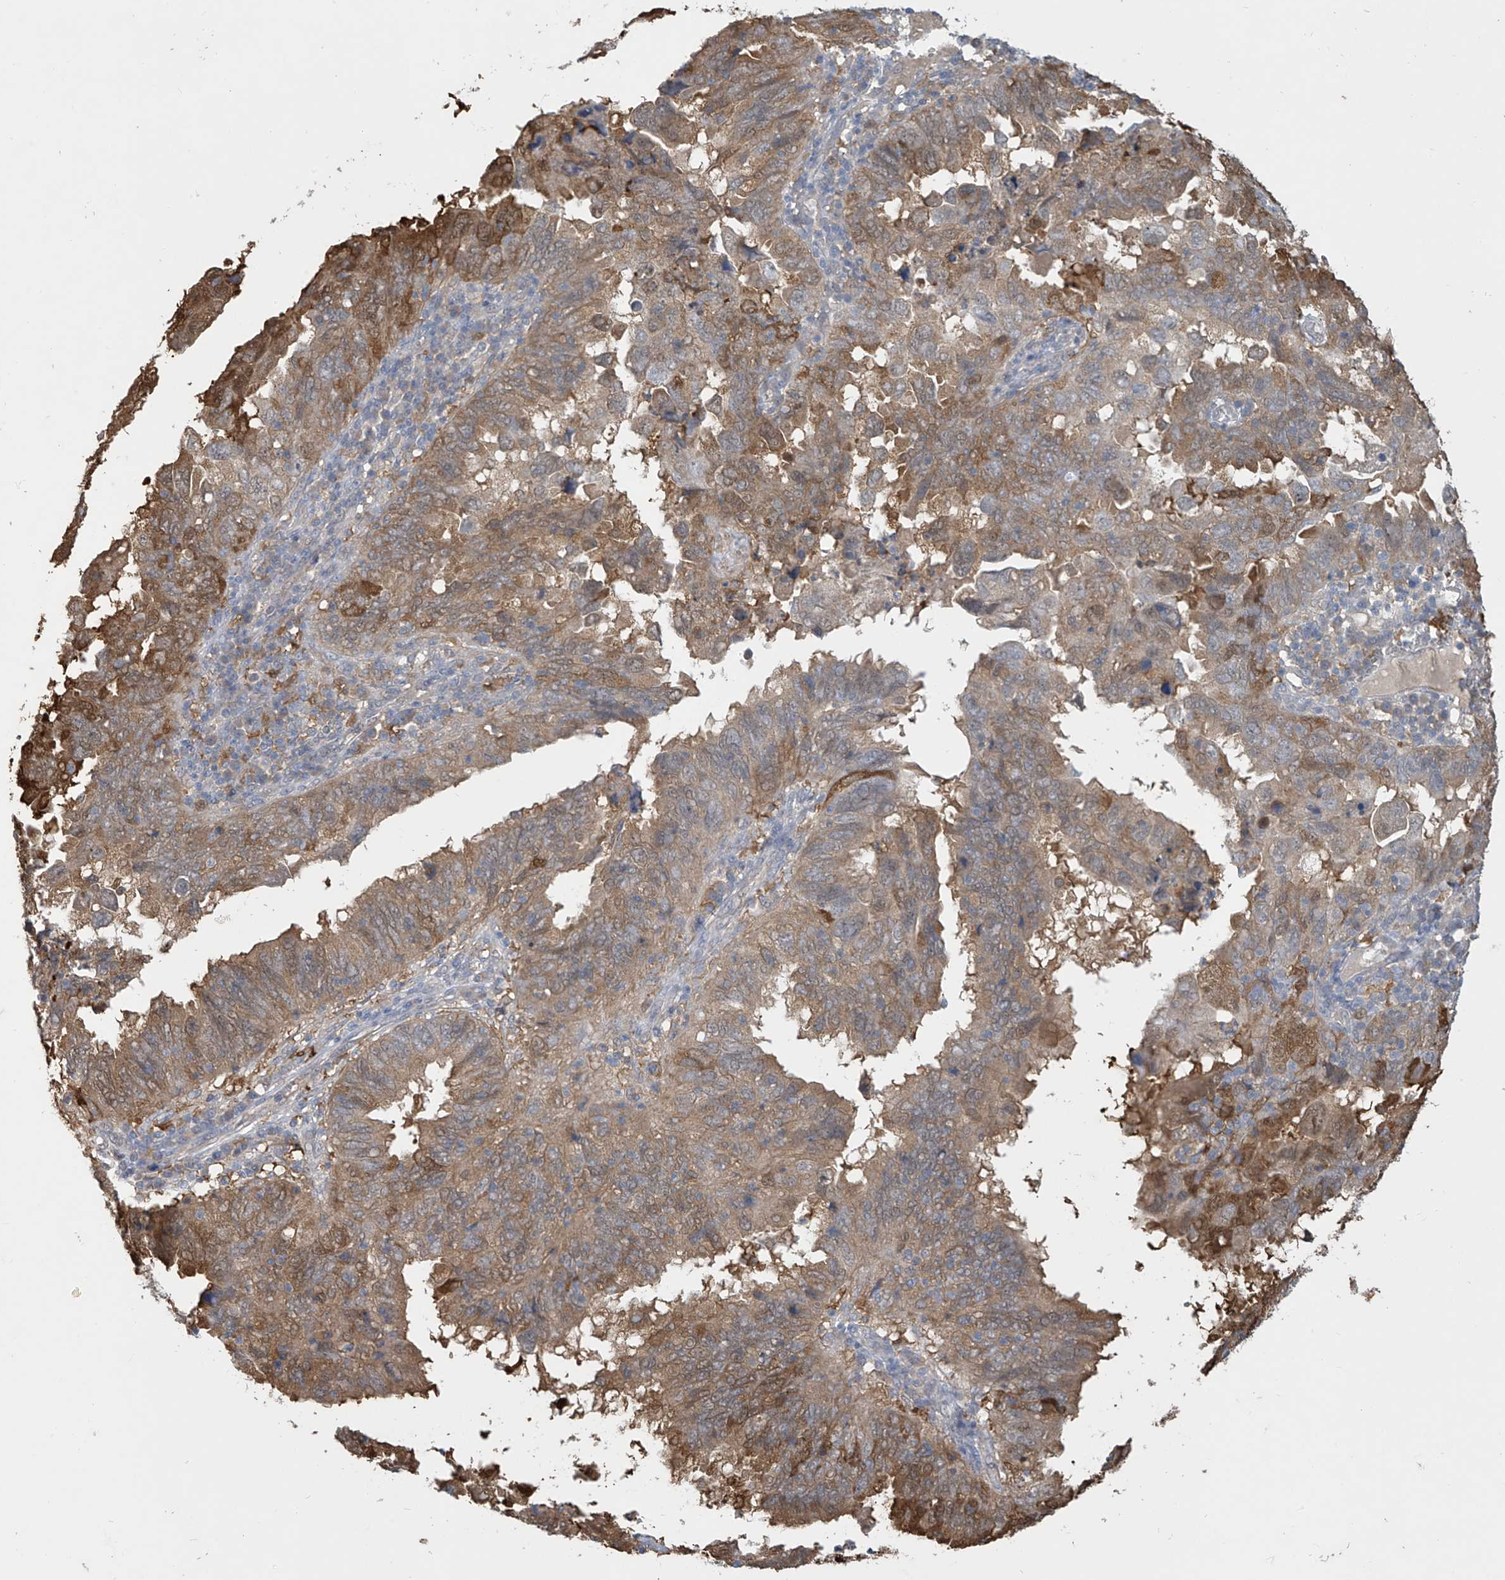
{"staining": {"intensity": "moderate", "quantity": ">75%", "location": "cytoplasmic/membranous,nuclear"}, "tissue": "endometrial cancer", "cell_type": "Tumor cells", "image_type": "cancer", "snomed": [{"axis": "morphology", "description": "Adenocarcinoma, NOS"}, {"axis": "topography", "description": "Uterus"}], "caption": "Immunohistochemistry (DAB (3,3'-diaminobenzidine)) staining of endometrial cancer (adenocarcinoma) exhibits moderate cytoplasmic/membranous and nuclear protein positivity in about >75% of tumor cells.", "gene": "IDH1", "patient": {"sex": "female", "age": 77}}